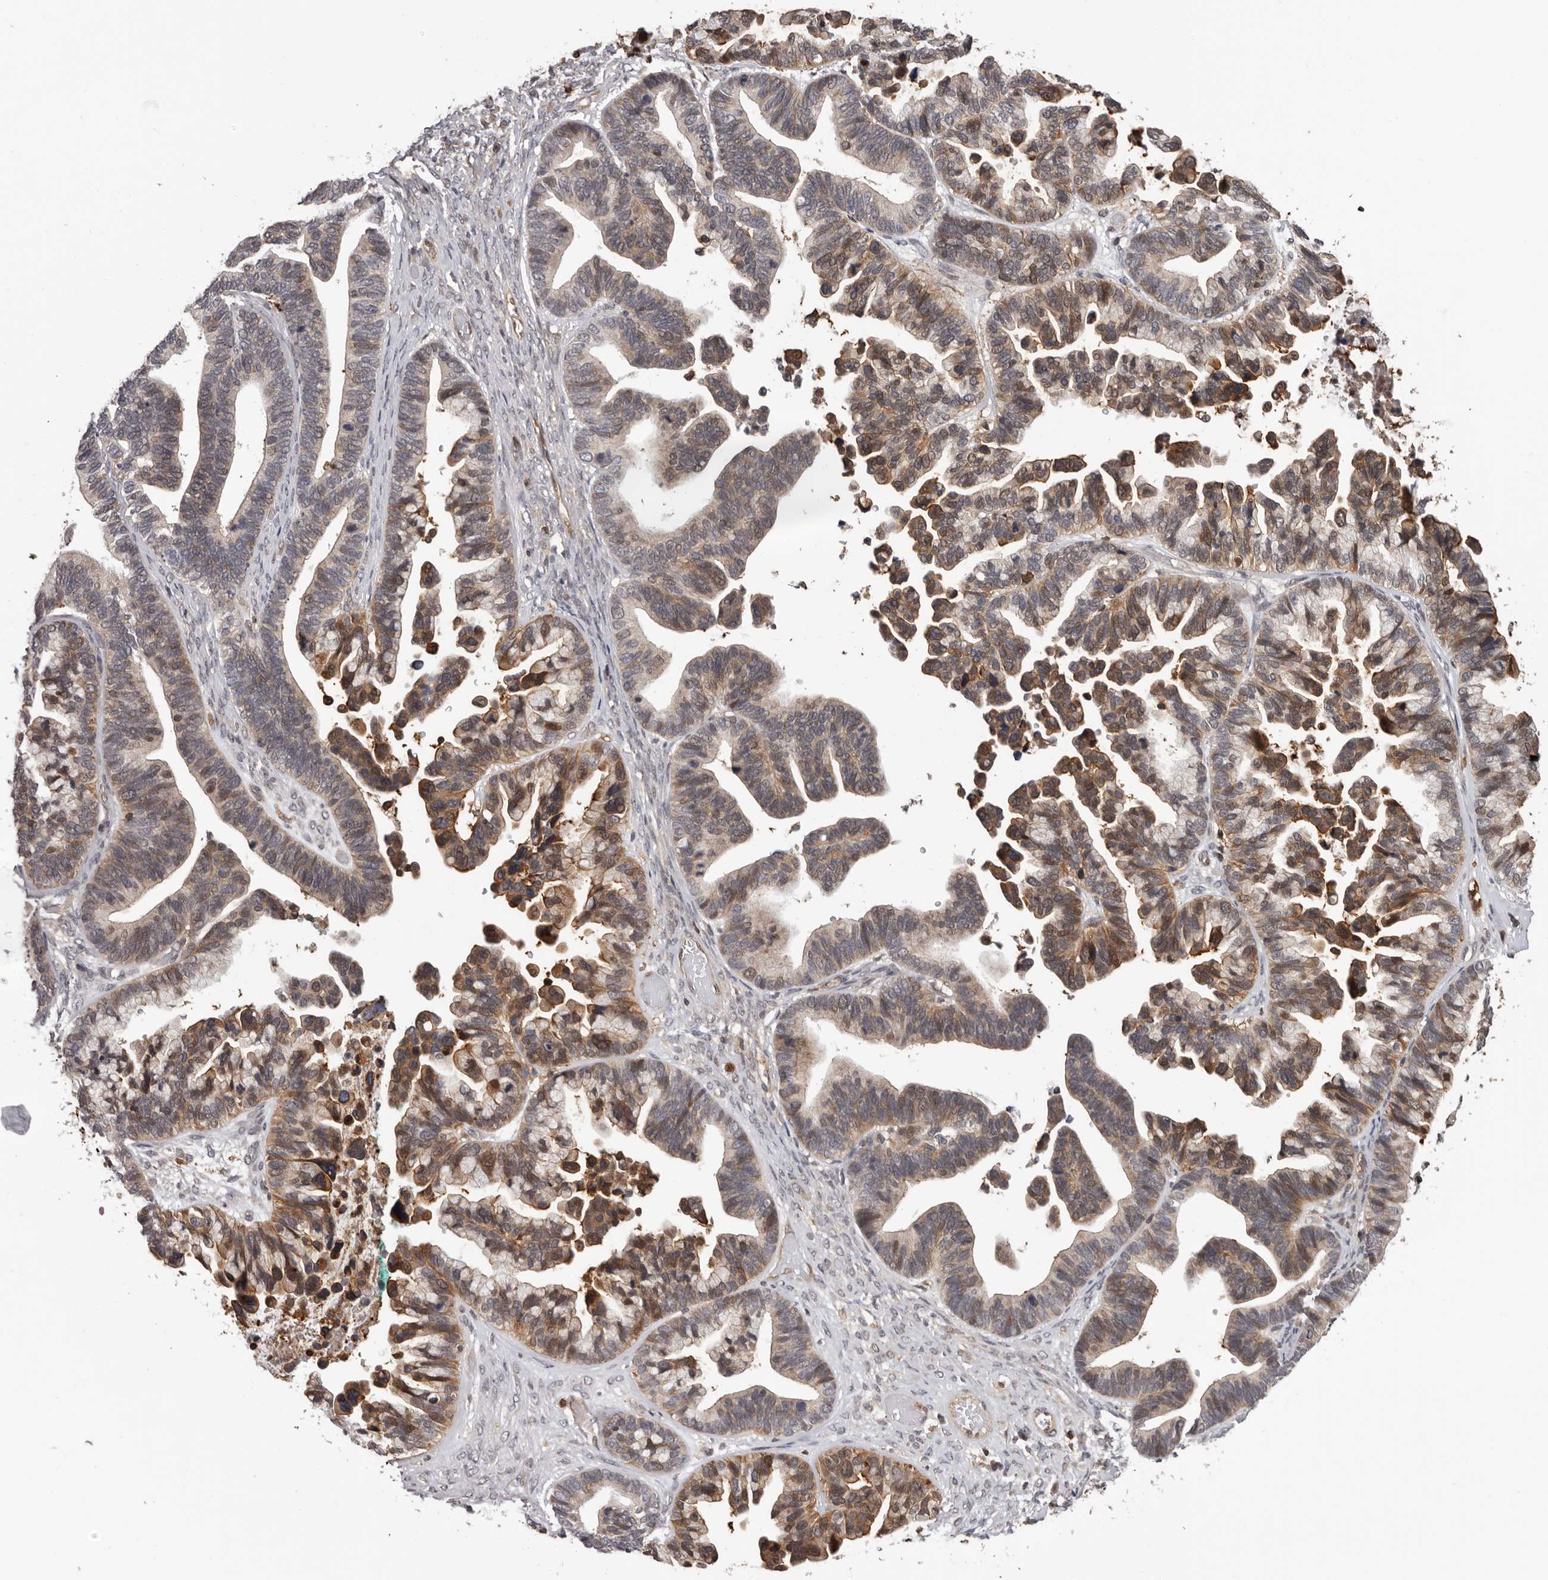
{"staining": {"intensity": "moderate", "quantity": ">75%", "location": "cytoplasmic/membranous"}, "tissue": "ovarian cancer", "cell_type": "Tumor cells", "image_type": "cancer", "snomed": [{"axis": "morphology", "description": "Cystadenocarcinoma, serous, NOS"}, {"axis": "topography", "description": "Ovary"}], "caption": "Moderate cytoplasmic/membranous positivity is present in about >75% of tumor cells in ovarian cancer.", "gene": "PRR12", "patient": {"sex": "female", "age": 56}}